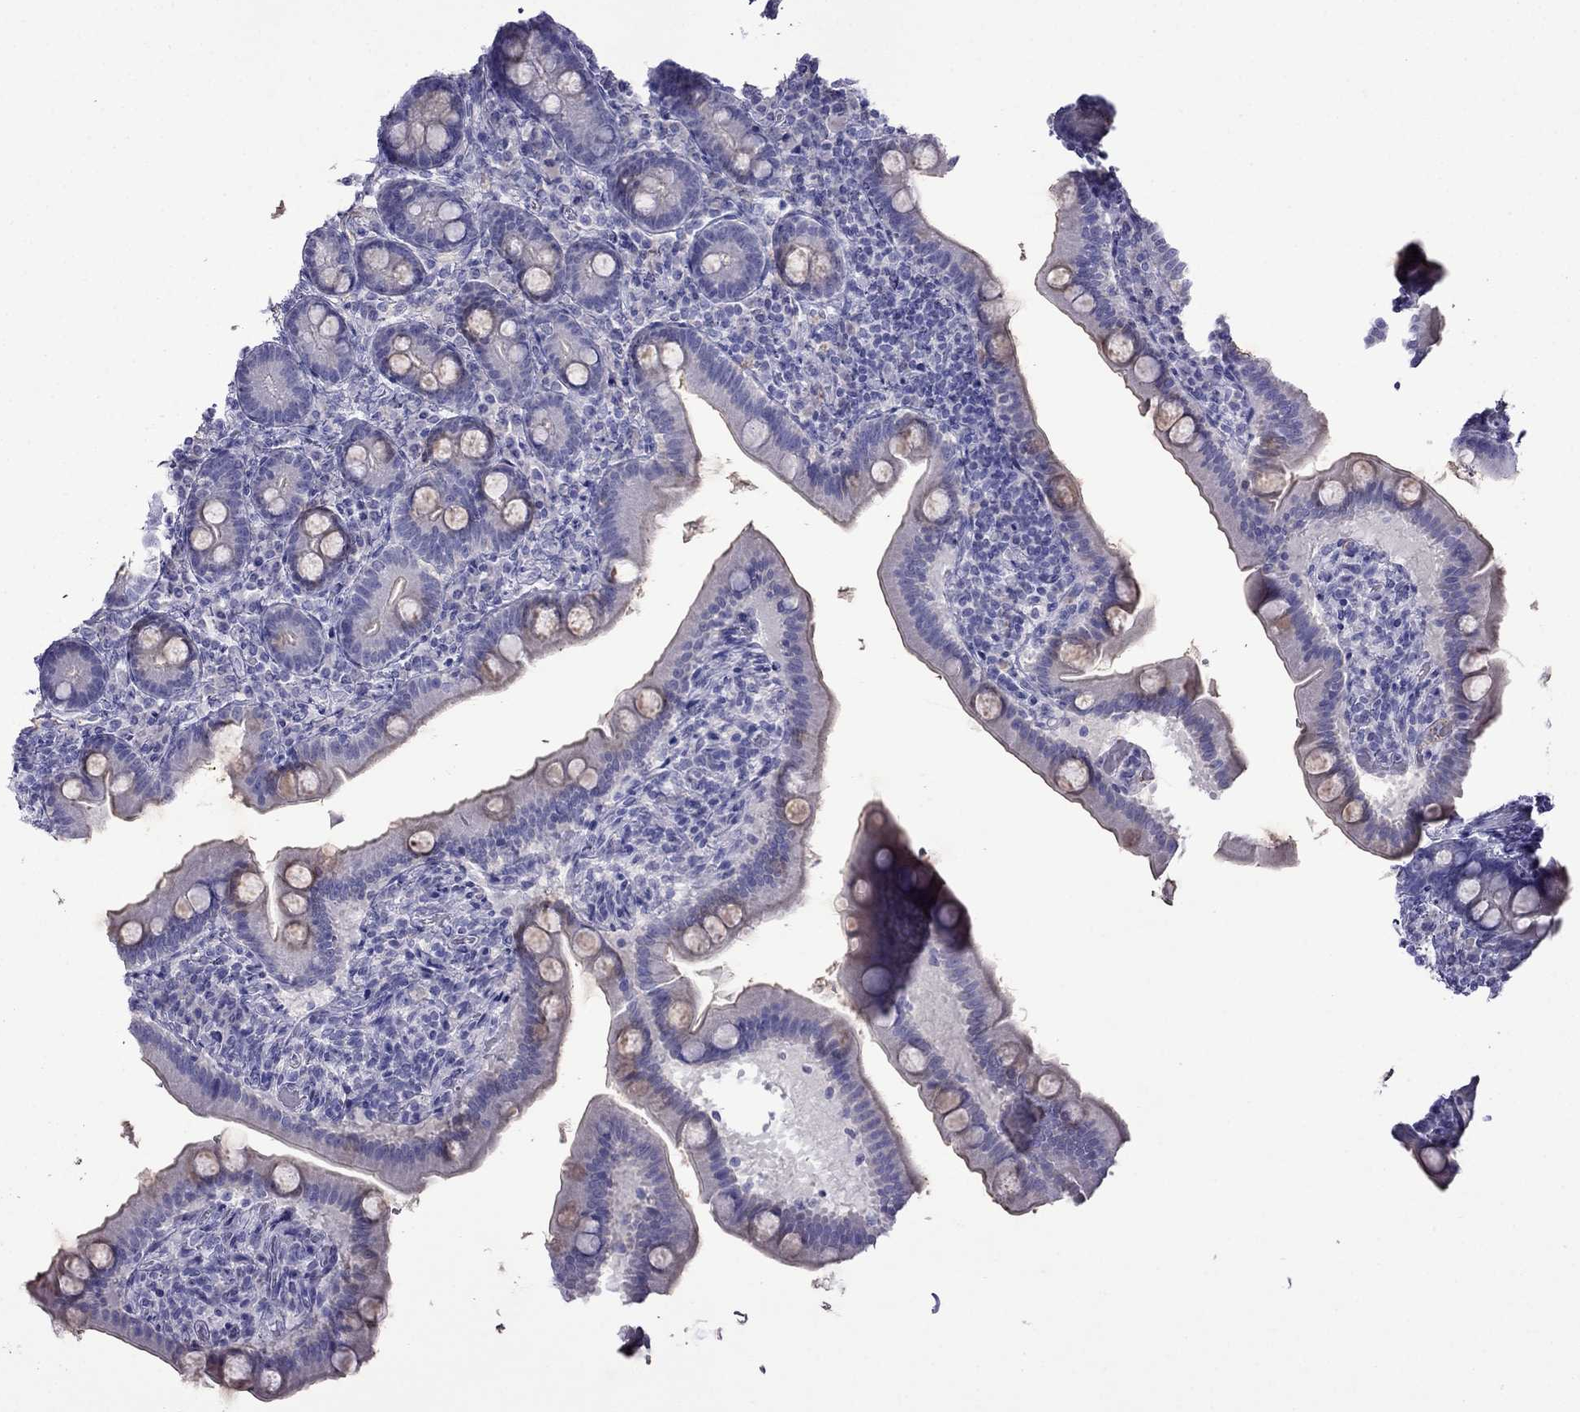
{"staining": {"intensity": "negative", "quantity": "none", "location": "none"}, "tissue": "small intestine", "cell_type": "Glandular cells", "image_type": "normal", "snomed": [{"axis": "morphology", "description": "Normal tissue, NOS"}, {"axis": "topography", "description": "Small intestine"}], "caption": "Benign small intestine was stained to show a protein in brown. There is no significant positivity in glandular cells. The staining was performed using DAB (3,3'-diaminobenzidine) to visualize the protein expression in brown, while the nuclei were stained in blue with hematoxylin (Magnification: 20x).", "gene": "CDHR4", "patient": {"sex": "male", "age": 66}}